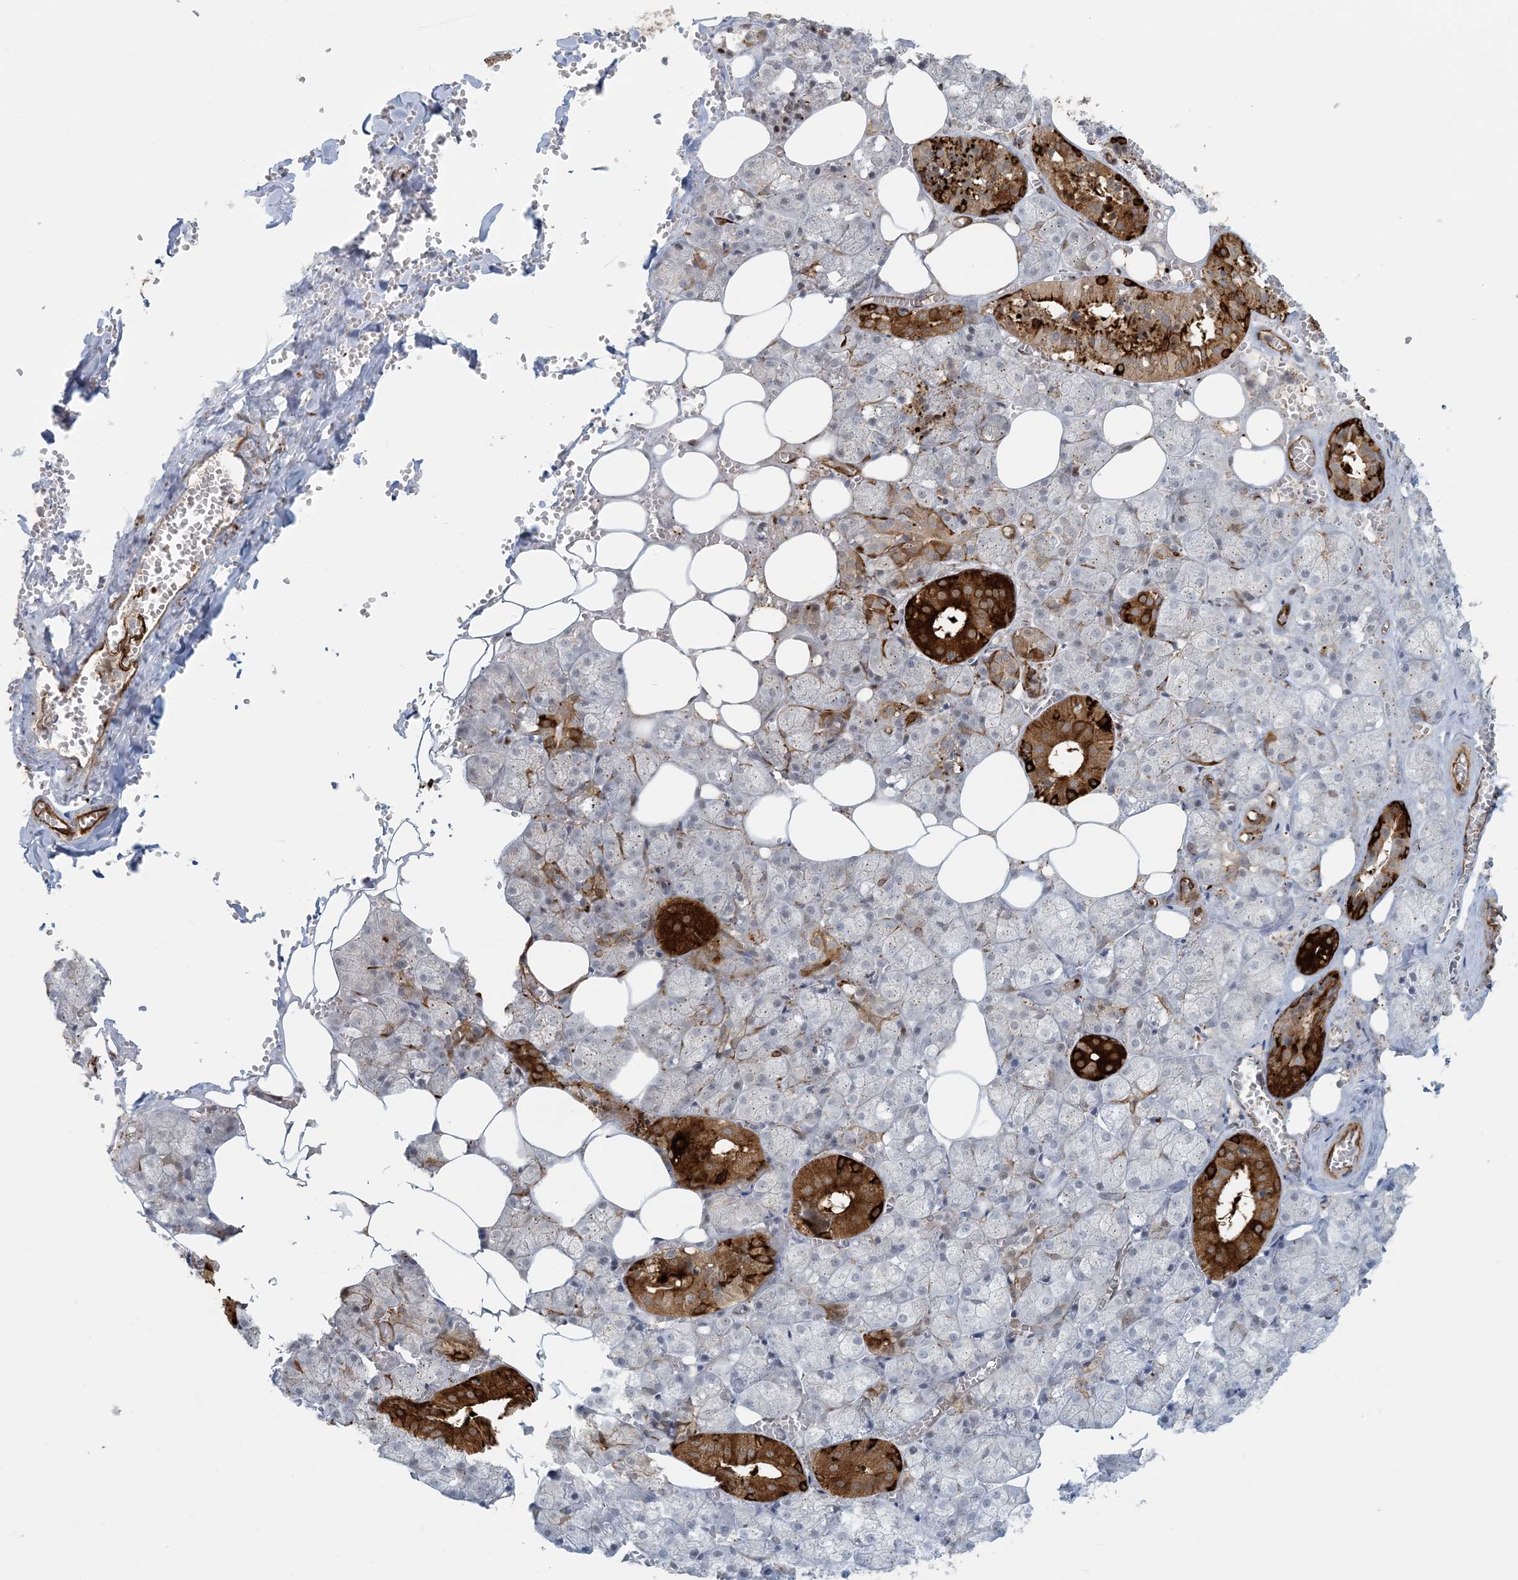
{"staining": {"intensity": "strong", "quantity": "25%-75%", "location": "cytoplasmic/membranous"}, "tissue": "salivary gland", "cell_type": "Glandular cells", "image_type": "normal", "snomed": [{"axis": "morphology", "description": "Normal tissue, NOS"}, {"axis": "topography", "description": "Salivary gland"}], "caption": "Immunohistochemical staining of normal human salivary gland reveals 25%-75% levels of strong cytoplasmic/membranous protein staining in approximately 25%-75% of glandular cells.", "gene": "BCORL1", "patient": {"sex": "male", "age": 62}}